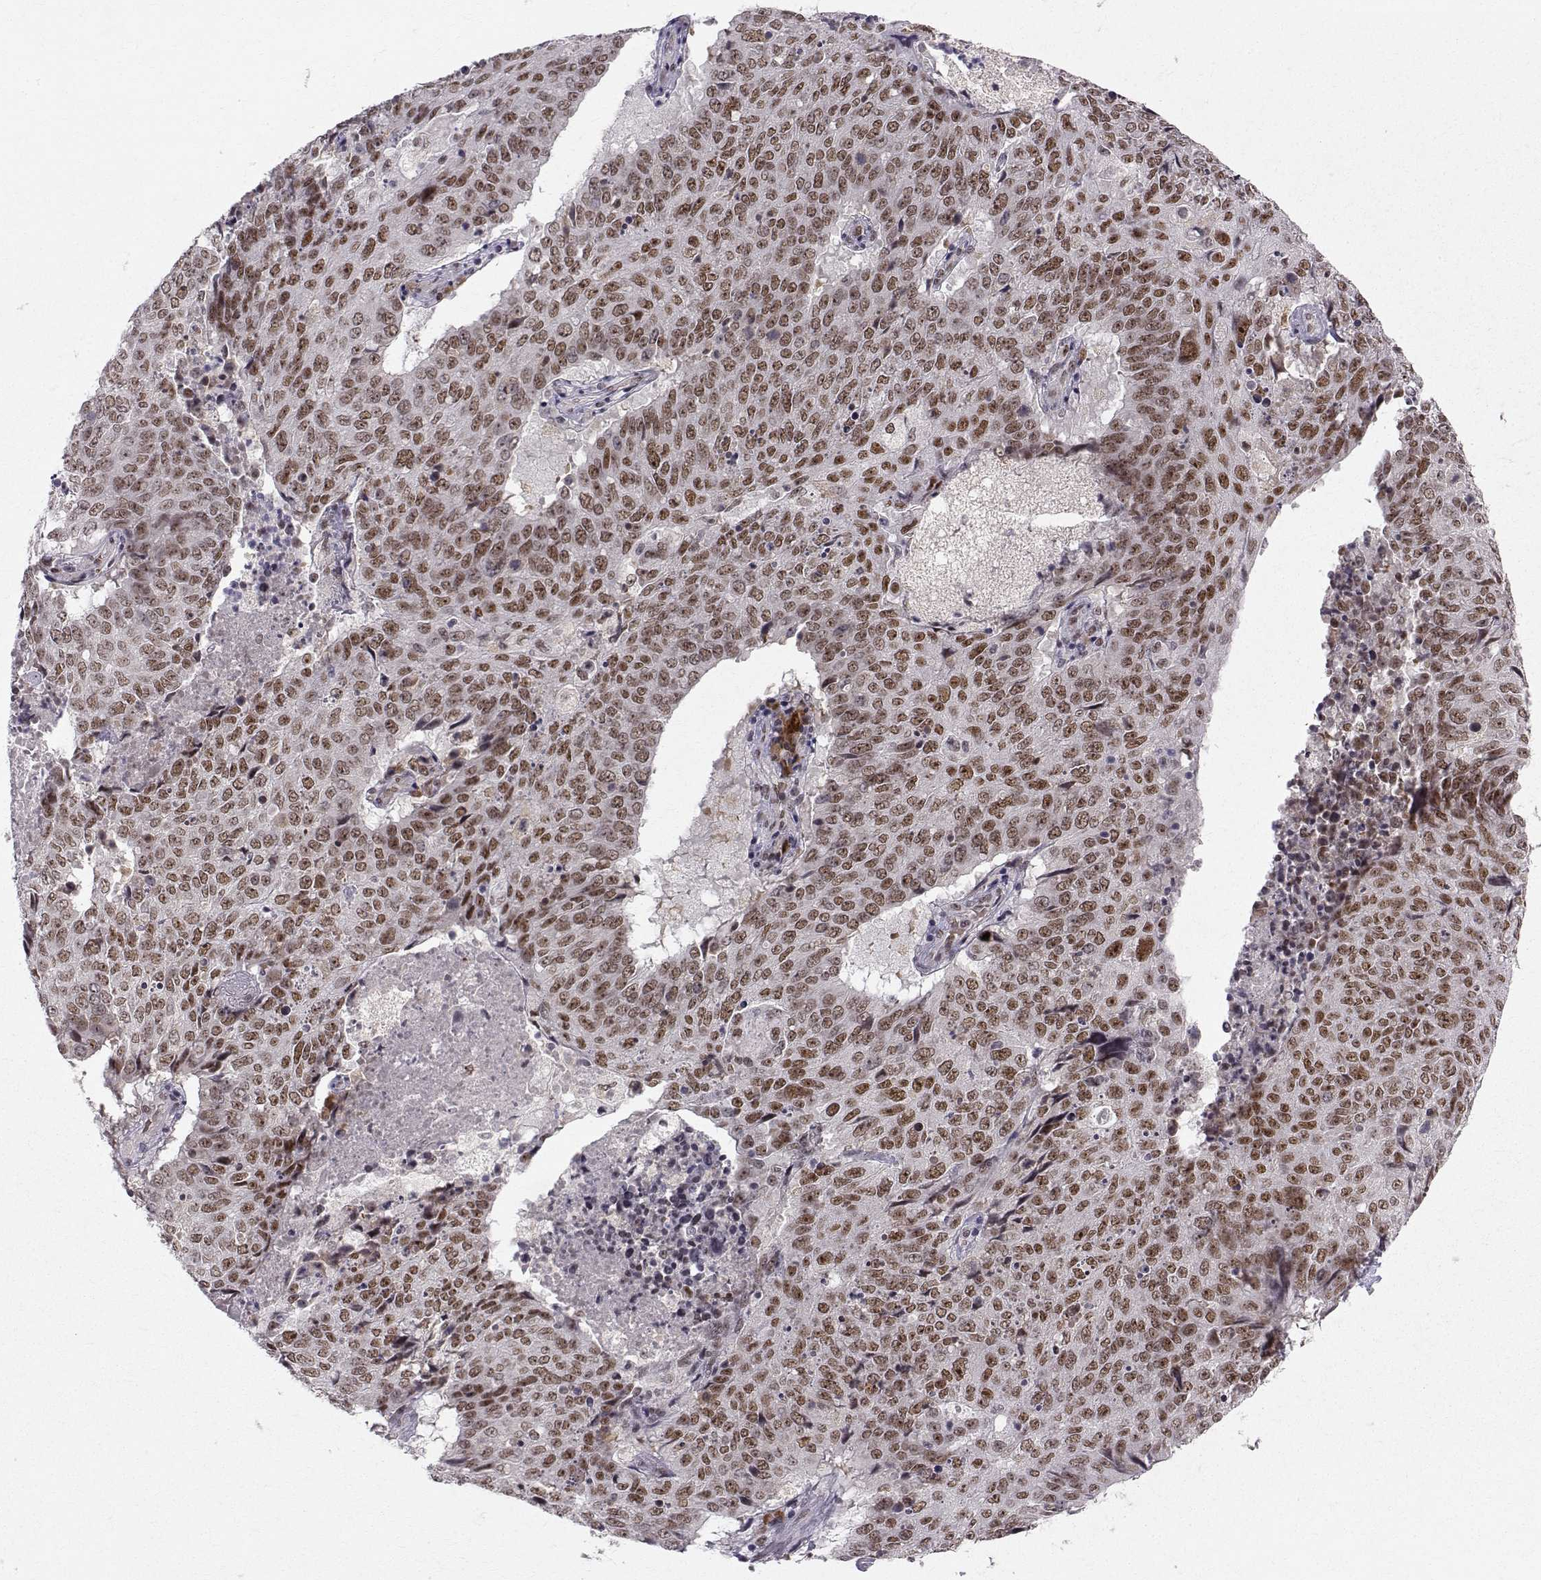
{"staining": {"intensity": "moderate", "quantity": ">75%", "location": "nuclear"}, "tissue": "lung cancer", "cell_type": "Tumor cells", "image_type": "cancer", "snomed": [{"axis": "morphology", "description": "Normal tissue, NOS"}, {"axis": "morphology", "description": "Squamous cell carcinoma, NOS"}, {"axis": "topography", "description": "Bronchus"}, {"axis": "topography", "description": "Lung"}], "caption": "Lung cancer stained for a protein demonstrates moderate nuclear positivity in tumor cells.", "gene": "RPP38", "patient": {"sex": "male", "age": 64}}